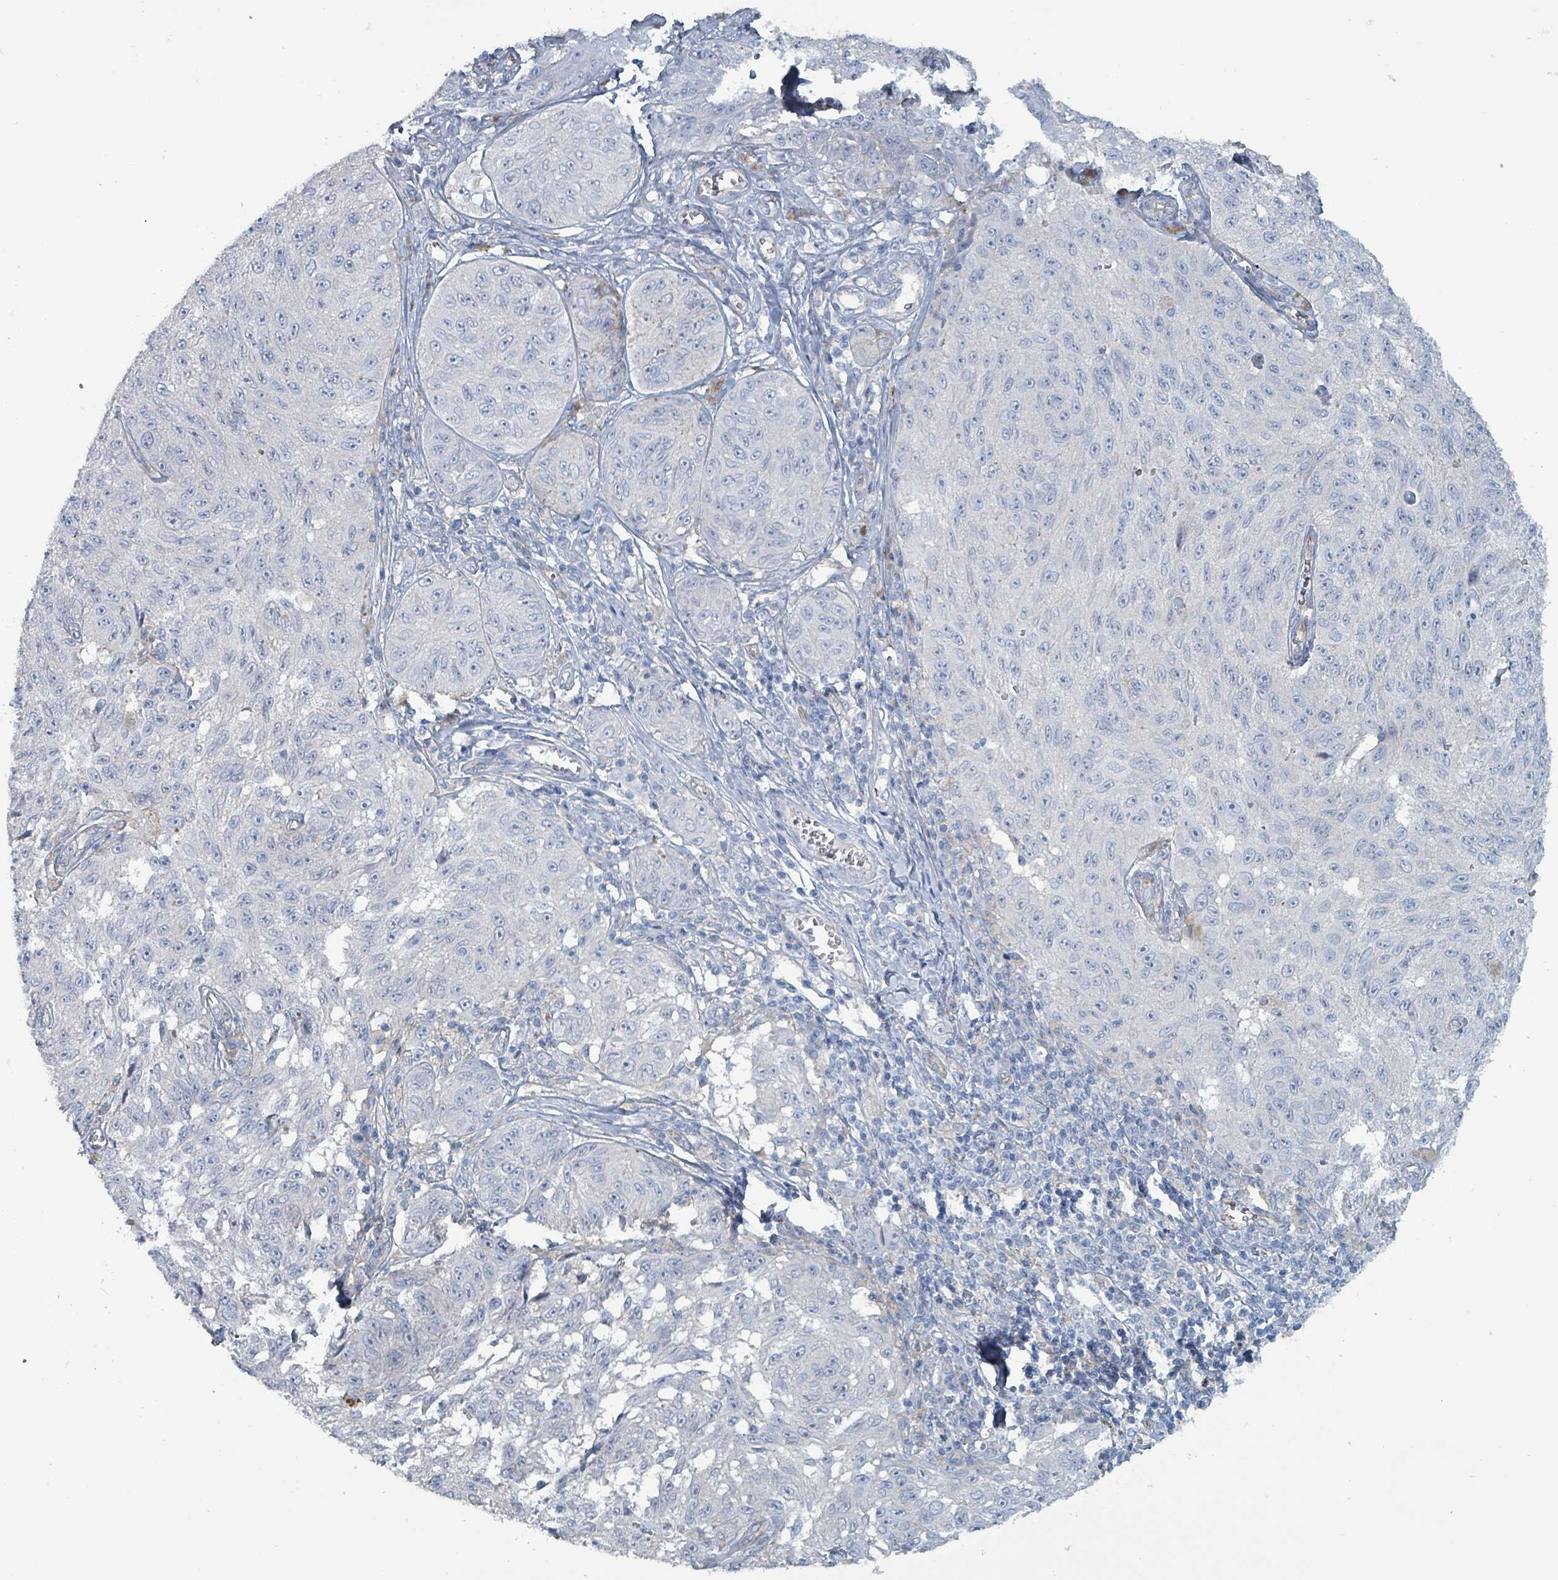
{"staining": {"intensity": "negative", "quantity": "none", "location": "none"}, "tissue": "melanoma", "cell_type": "Tumor cells", "image_type": "cancer", "snomed": [{"axis": "morphology", "description": "Malignant melanoma, NOS"}, {"axis": "topography", "description": "Skin"}], "caption": "Immunohistochemical staining of melanoma shows no significant staining in tumor cells.", "gene": "TAAR5", "patient": {"sex": "male", "age": 68}}